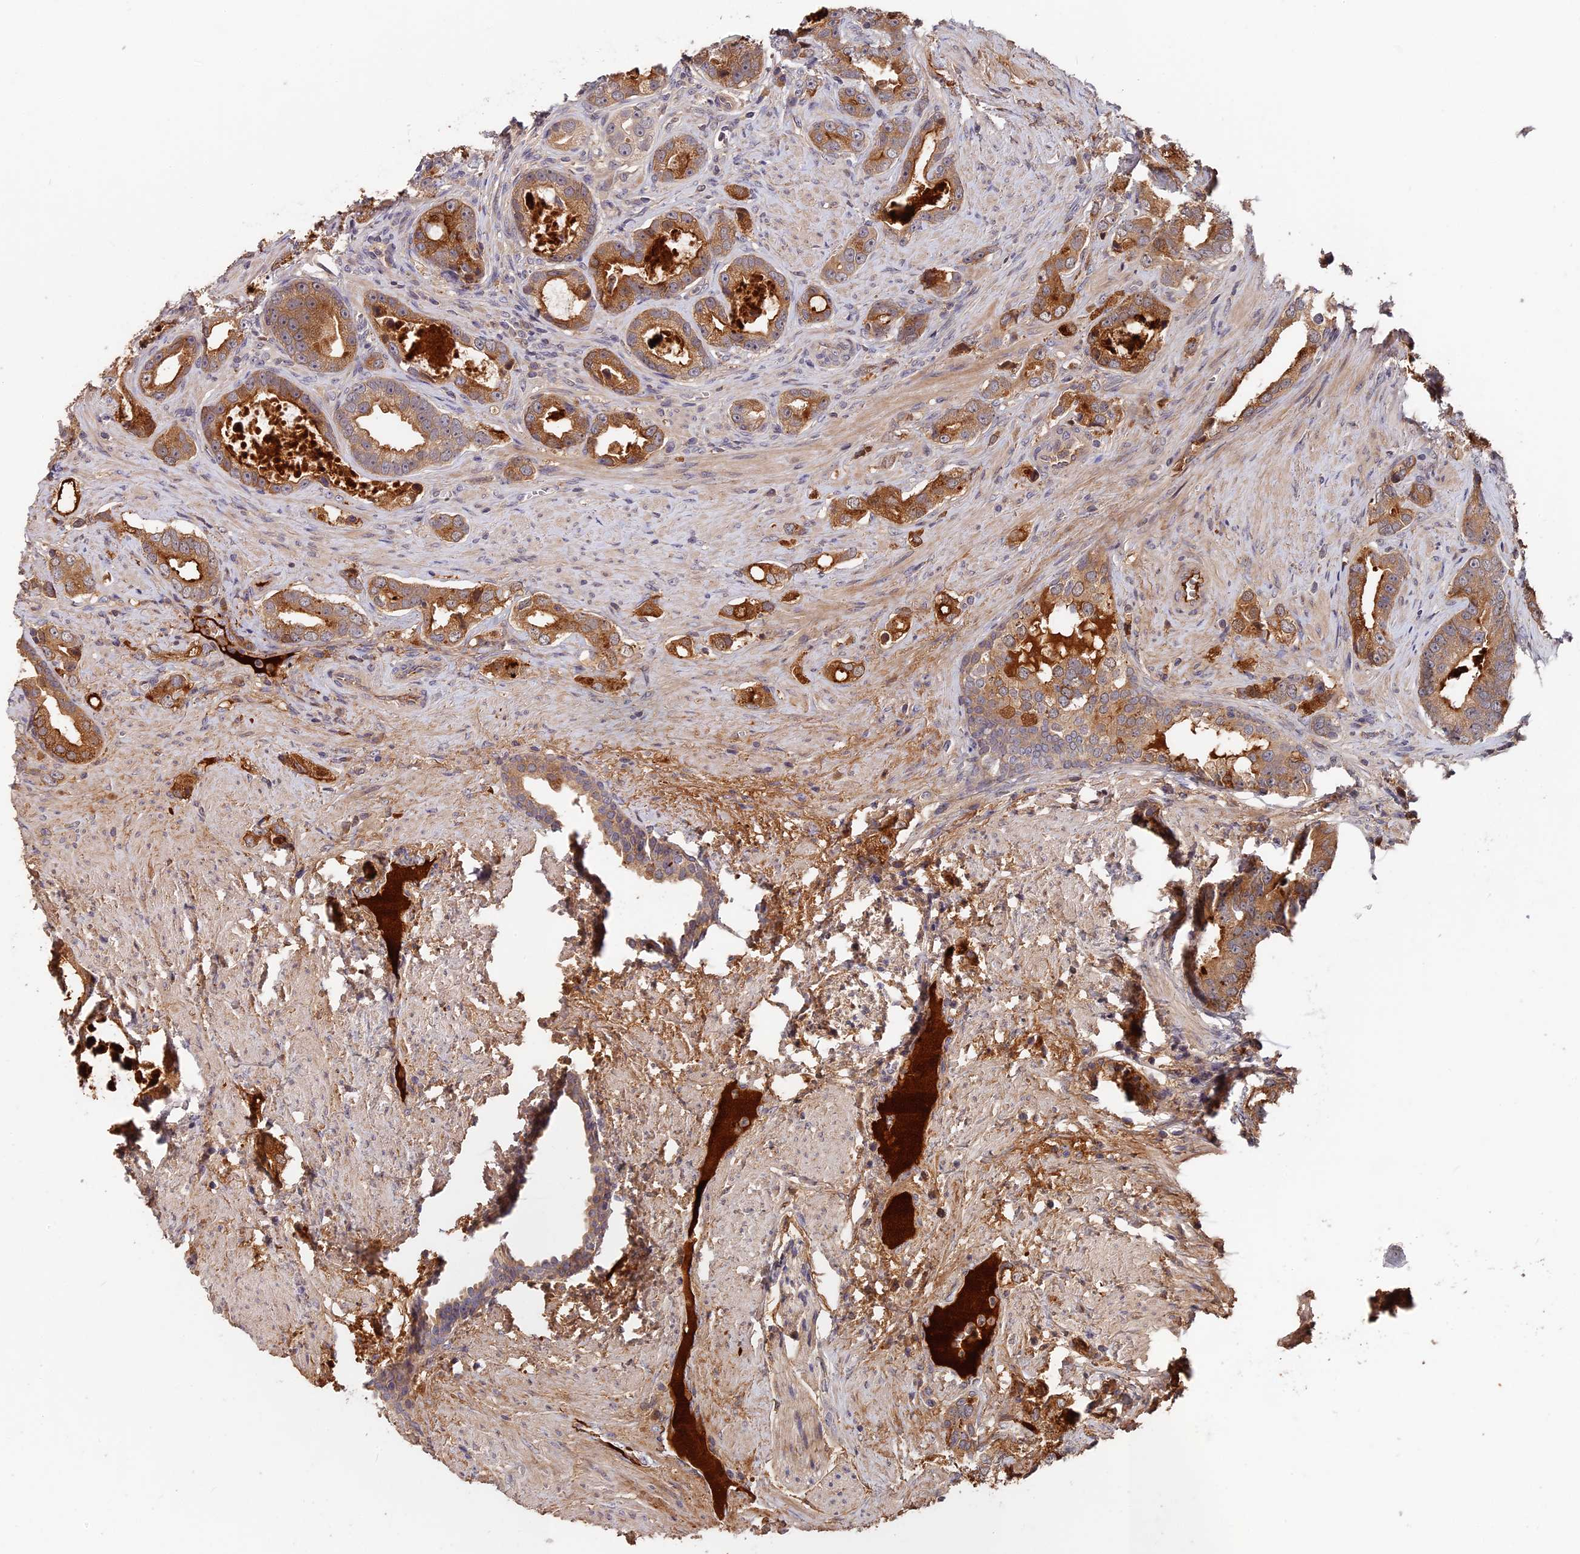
{"staining": {"intensity": "moderate", "quantity": ">75%", "location": "cytoplasmic/membranous"}, "tissue": "prostate cancer", "cell_type": "Tumor cells", "image_type": "cancer", "snomed": [{"axis": "morphology", "description": "Adenocarcinoma, High grade"}, {"axis": "topography", "description": "Prostate"}], "caption": "This micrograph shows IHC staining of prostate cancer (adenocarcinoma (high-grade)), with medium moderate cytoplasmic/membranous expression in about >75% of tumor cells.", "gene": "ITIH1", "patient": {"sex": "male", "age": 67}}